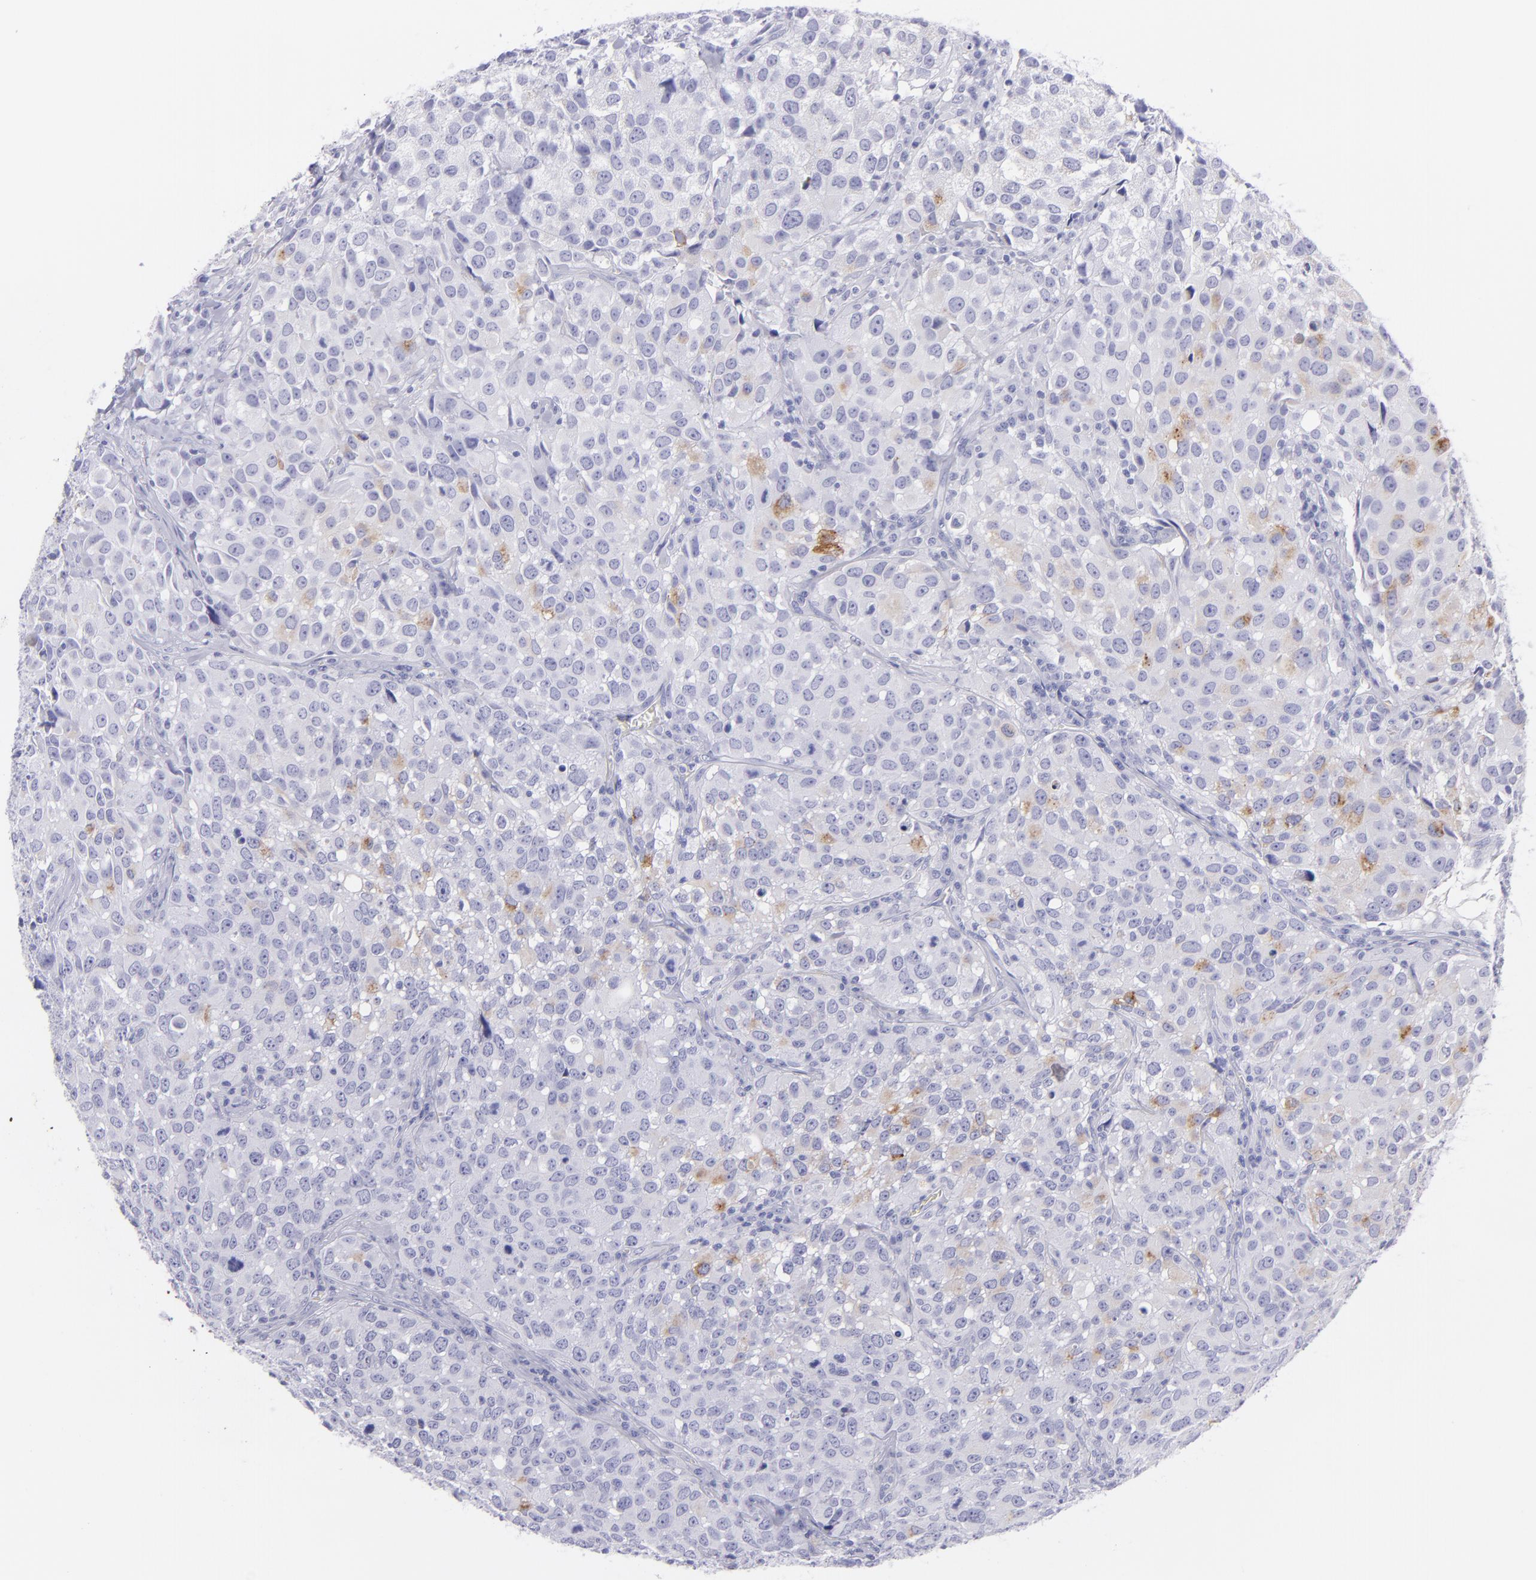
{"staining": {"intensity": "negative", "quantity": "none", "location": "none"}, "tissue": "urothelial cancer", "cell_type": "Tumor cells", "image_type": "cancer", "snomed": [{"axis": "morphology", "description": "Urothelial carcinoma, High grade"}, {"axis": "topography", "description": "Urinary bladder"}], "caption": "High-grade urothelial carcinoma was stained to show a protein in brown. There is no significant expression in tumor cells.", "gene": "PIP", "patient": {"sex": "female", "age": 75}}